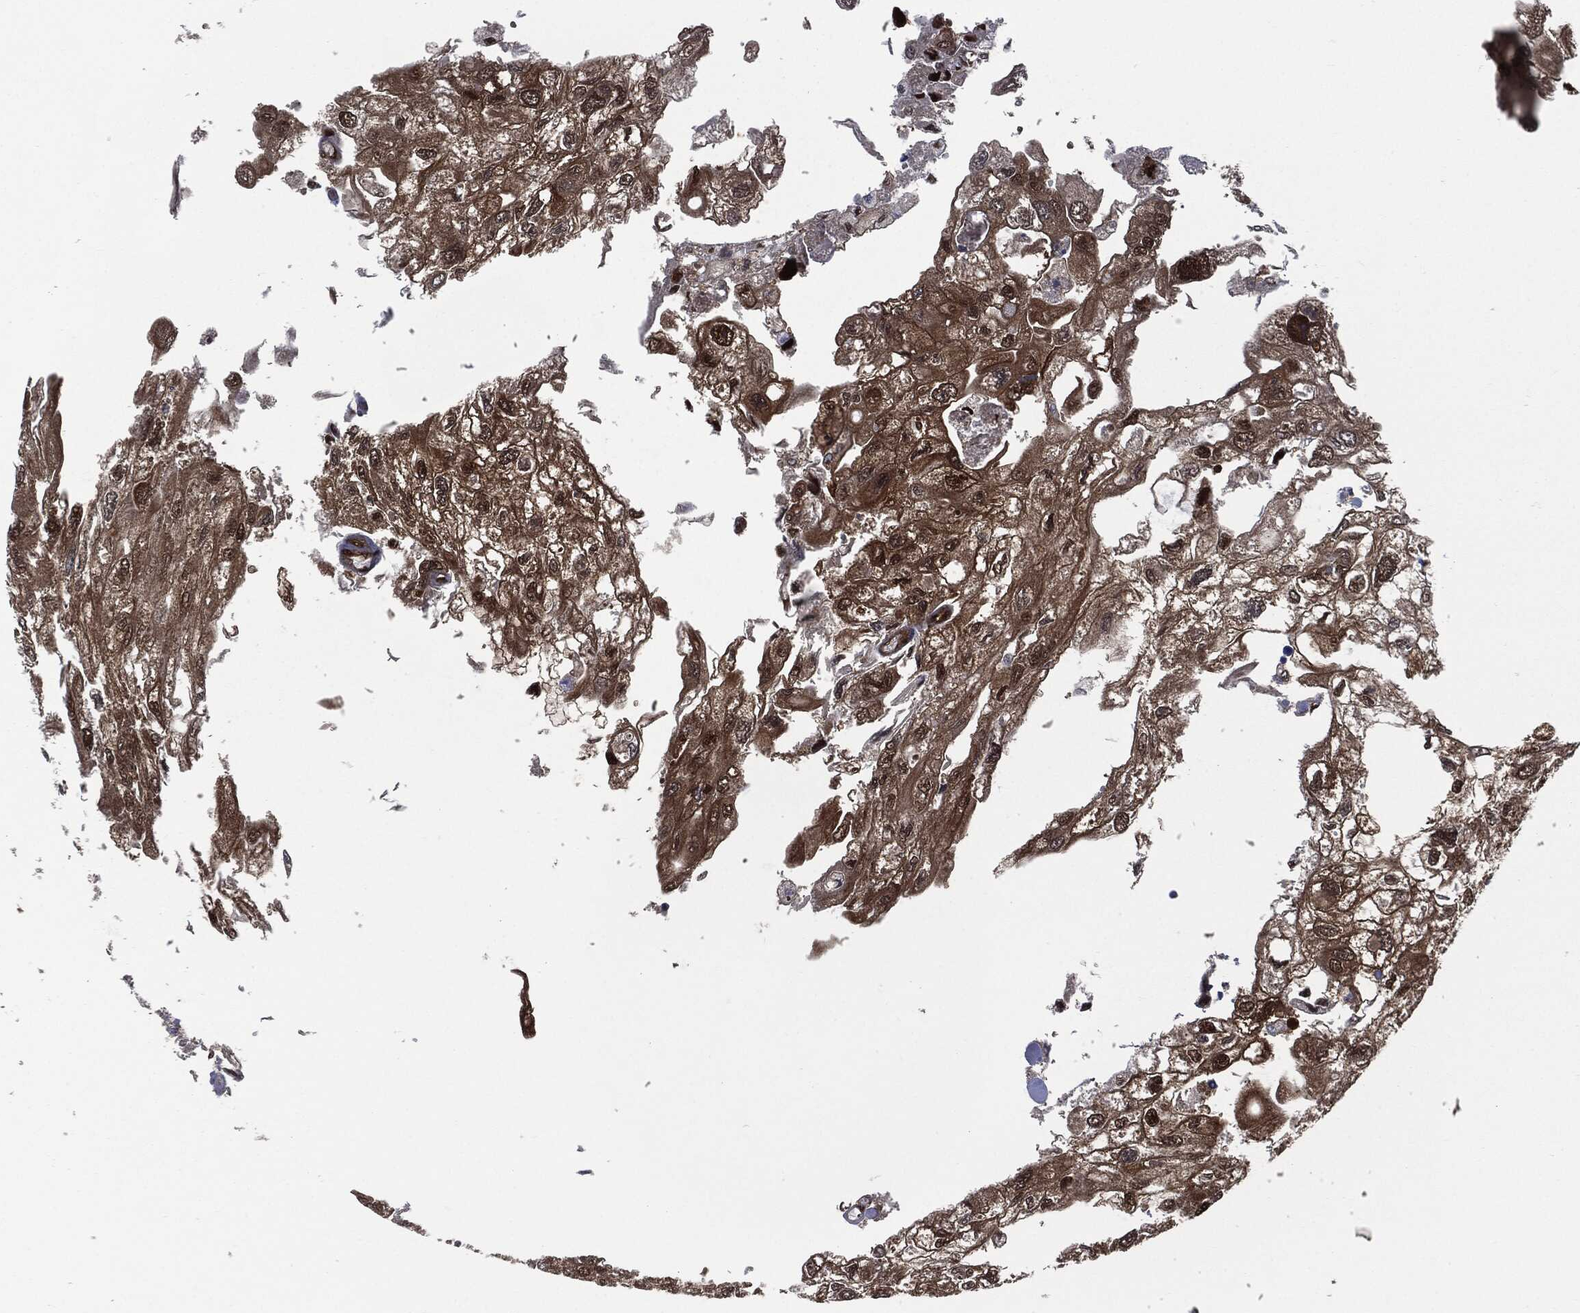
{"staining": {"intensity": "strong", "quantity": "<25%", "location": "nuclear"}, "tissue": "urothelial cancer", "cell_type": "Tumor cells", "image_type": "cancer", "snomed": [{"axis": "morphology", "description": "Urothelial carcinoma, High grade"}, {"axis": "topography", "description": "Urinary bladder"}], "caption": "Immunohistochemistry (IHC) micrograph of neoplastic tissue: urothelial cancer stained using IHC shows medium levels of strong protein expression localized specifically in the nuclear of tumor cells, appearing as a nuclear brown color.", "gene": "DCTN1", "patient": {"sex": "male", "age": 59}}